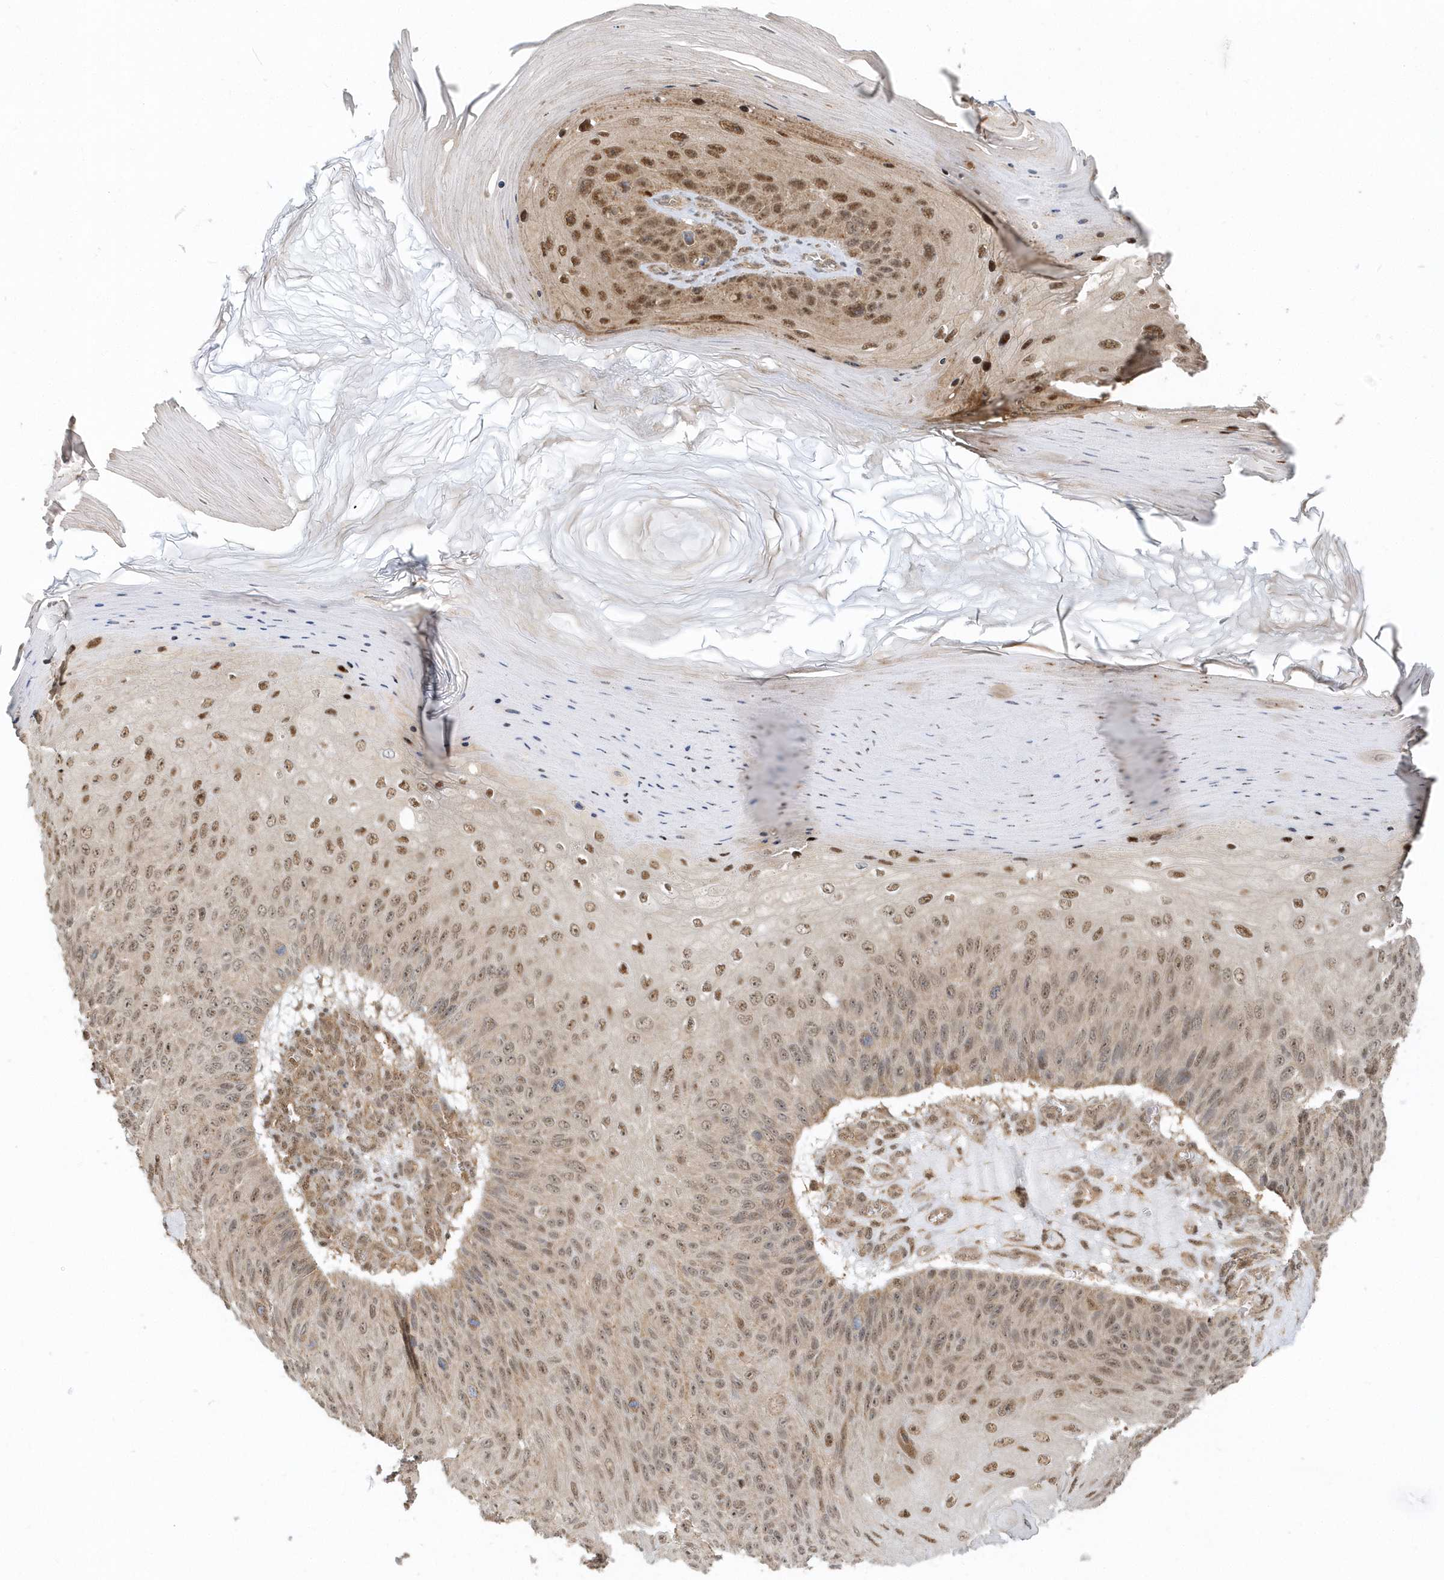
{"staining": {"intensity": "moderate", "quantity": ">75%", "location": "nuclear"}, "tissue": "skin cancer", "cell_type": "Tumor cells", "image_type": "cancer", "snomed": [{"axis": "morphology", "description": "Squamous cell carcinoma, NOS"}, {"axis": "topography", "description": "Skin"}], "caption": "This is an image of immunohistochemistry (IHC) staining of skin cancer (squamous cell carcinoma), which shows moderate positivity in the nuclear of tumor cells.", "gene": "PSMD6", "patient": {"sex": "female", "age": 88}}